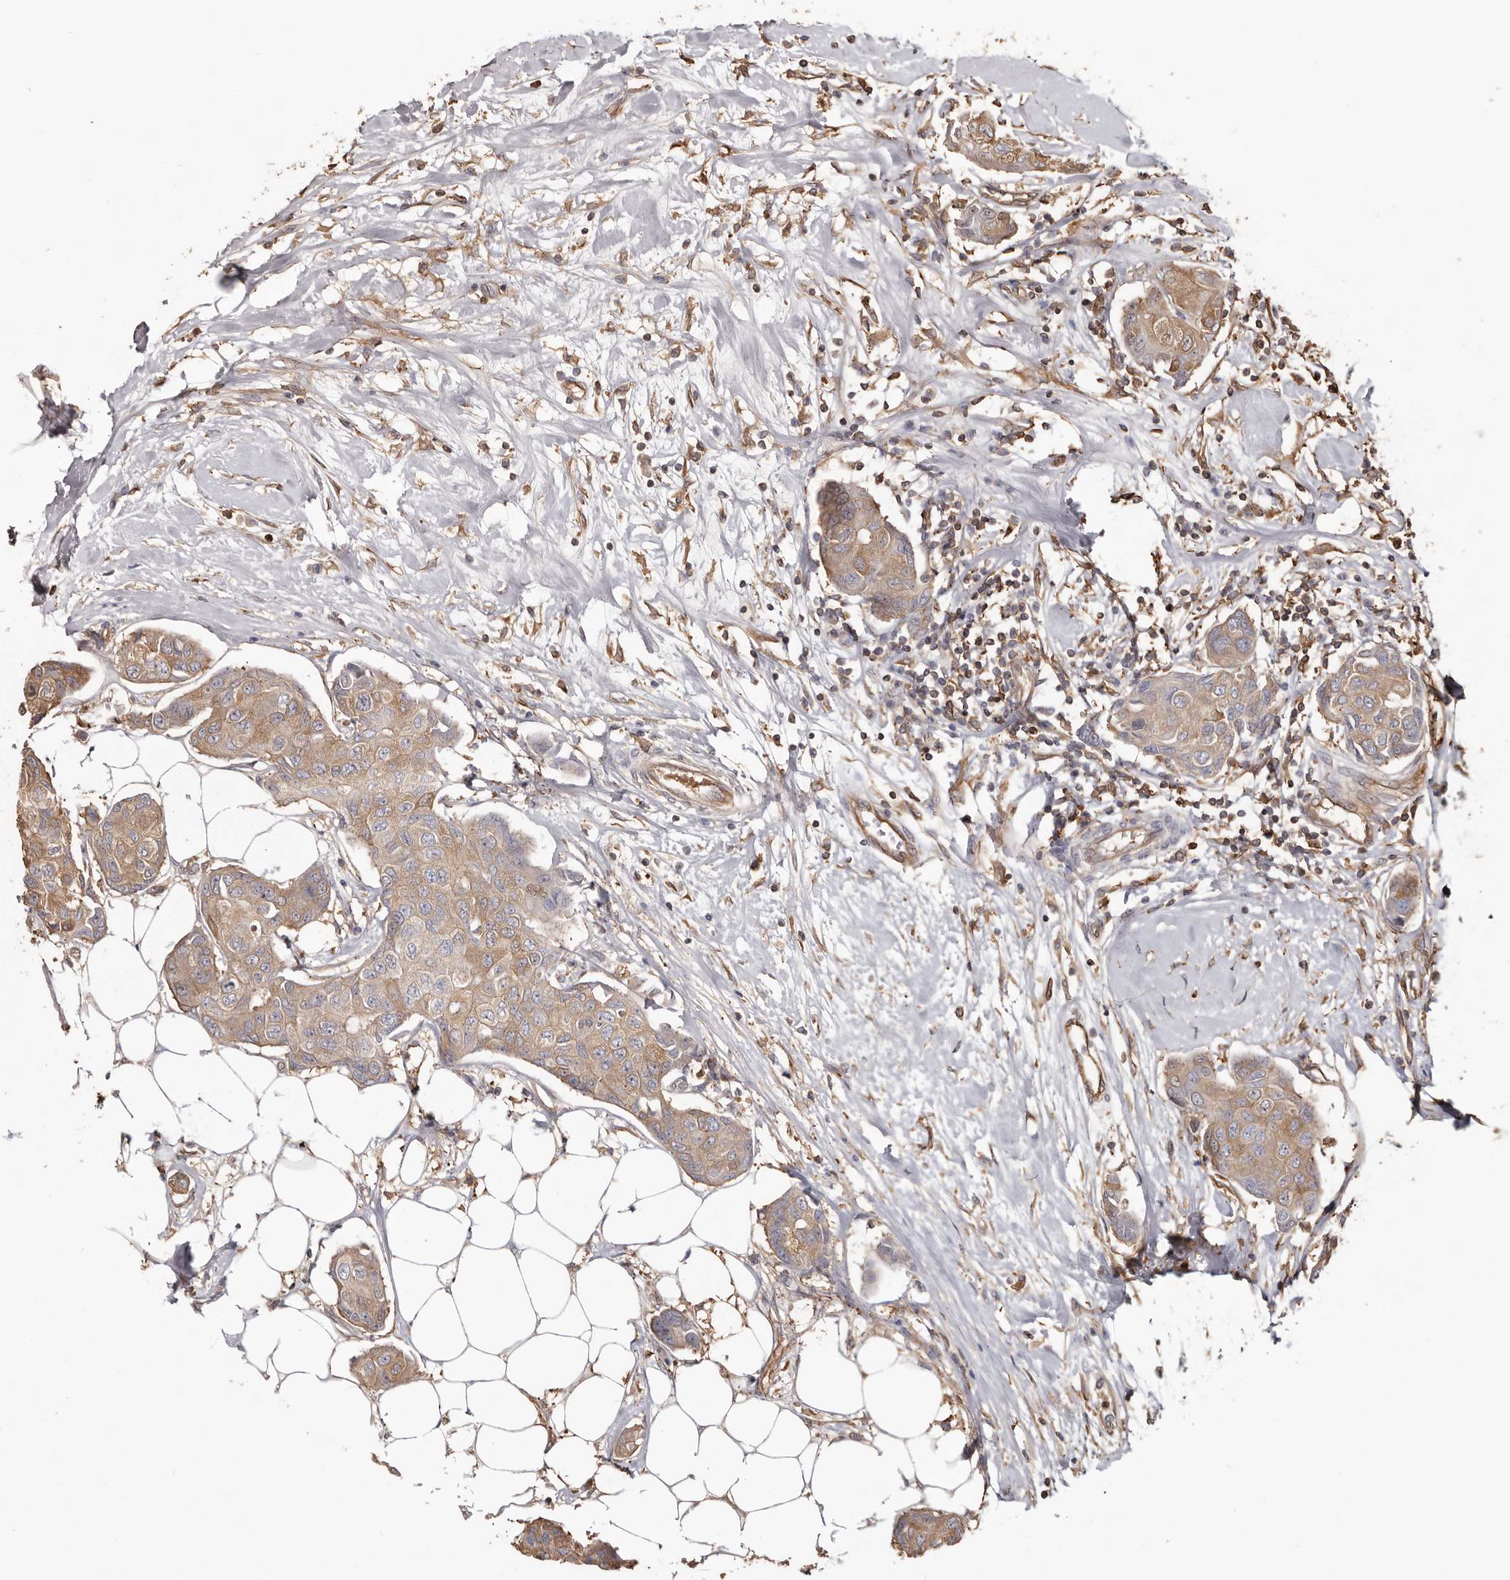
{"staining": {"intensity": "weak", "quantity": ">75%", "location": "cytoplasmic/membranous"}, "tissue": "breast cancer", "cell_type": "Tumor cells", "image_type": "cancer", "snomed": [{"axis": "morphology", "description": "Duct carcinoma"}, {"axis": "topography", "description": "Breast"}], "caption": "This histopathology image exhibits immunohistochemistry (IHC) staining of infiltrating ductal carcinoma (breast), with low weak cytoplasmic/membranous staining in about >75% of tumor cells.", "gene": "PKM", "patient": {"sex": "female", "age": 80}}